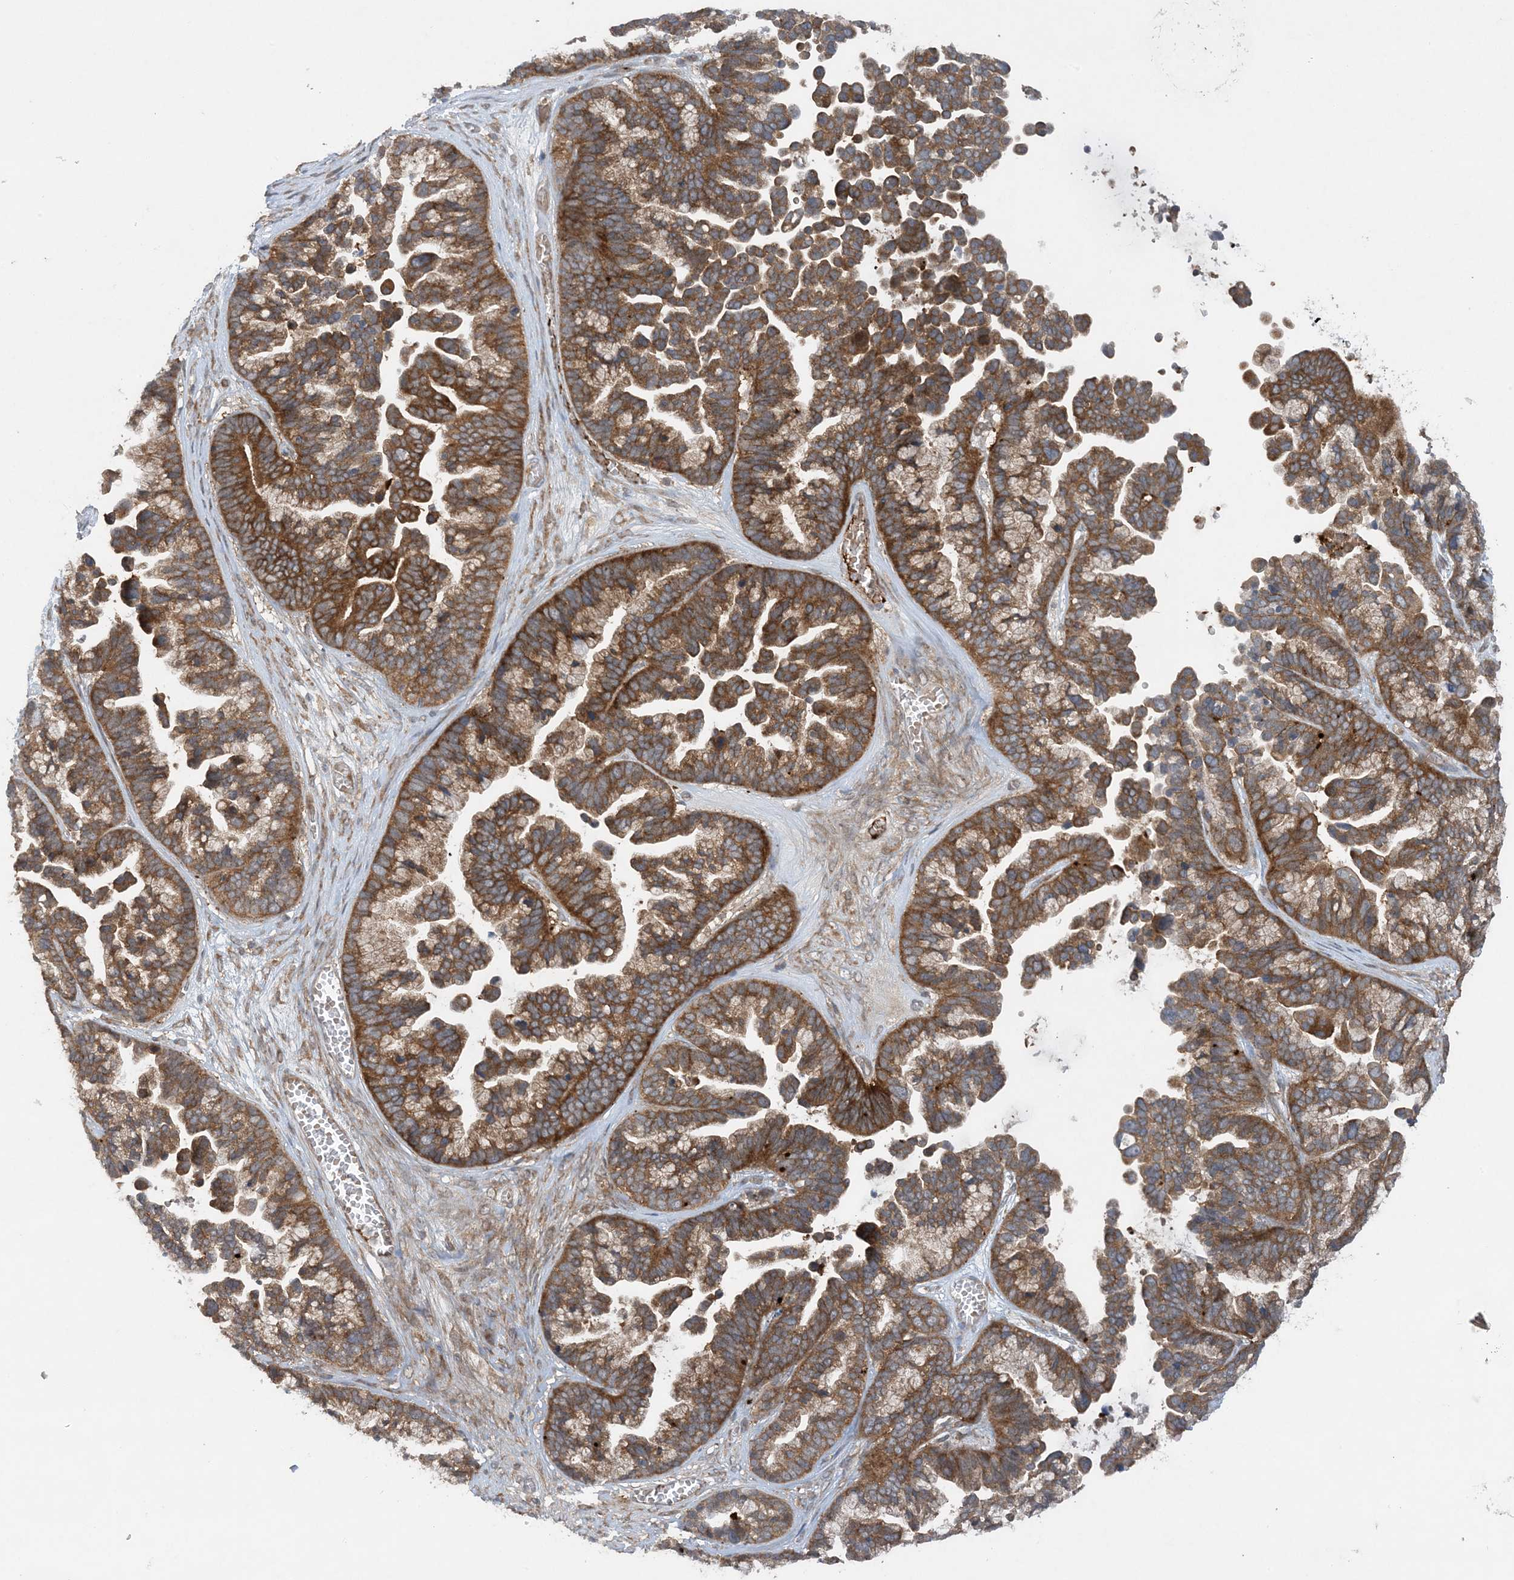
{"staining": {"intensity": "moderate", "quantity": ">75%", "location": "cytoplasmic/membranous"}, "tissue": "ovarian cancer", "cell_type": "Tumor cells", "image_type": "cancer", "snomed": [{"axis": "morphology", "description": "Cystadenocarcinoma, serous, NOS"}, {"axis": "topography", "description": "Ovary"}], "caption": "Immunohistochemistry micrograph of ovarian cancer (serous cystadenocarcinoma) stained for a protein (brown), which demonstrates medium levels of moderate cytoplasmic/membranous staining in about >75% of tumor cells.", "gene": "STAM2", "patient": {"sex": "female", "age": 56}}